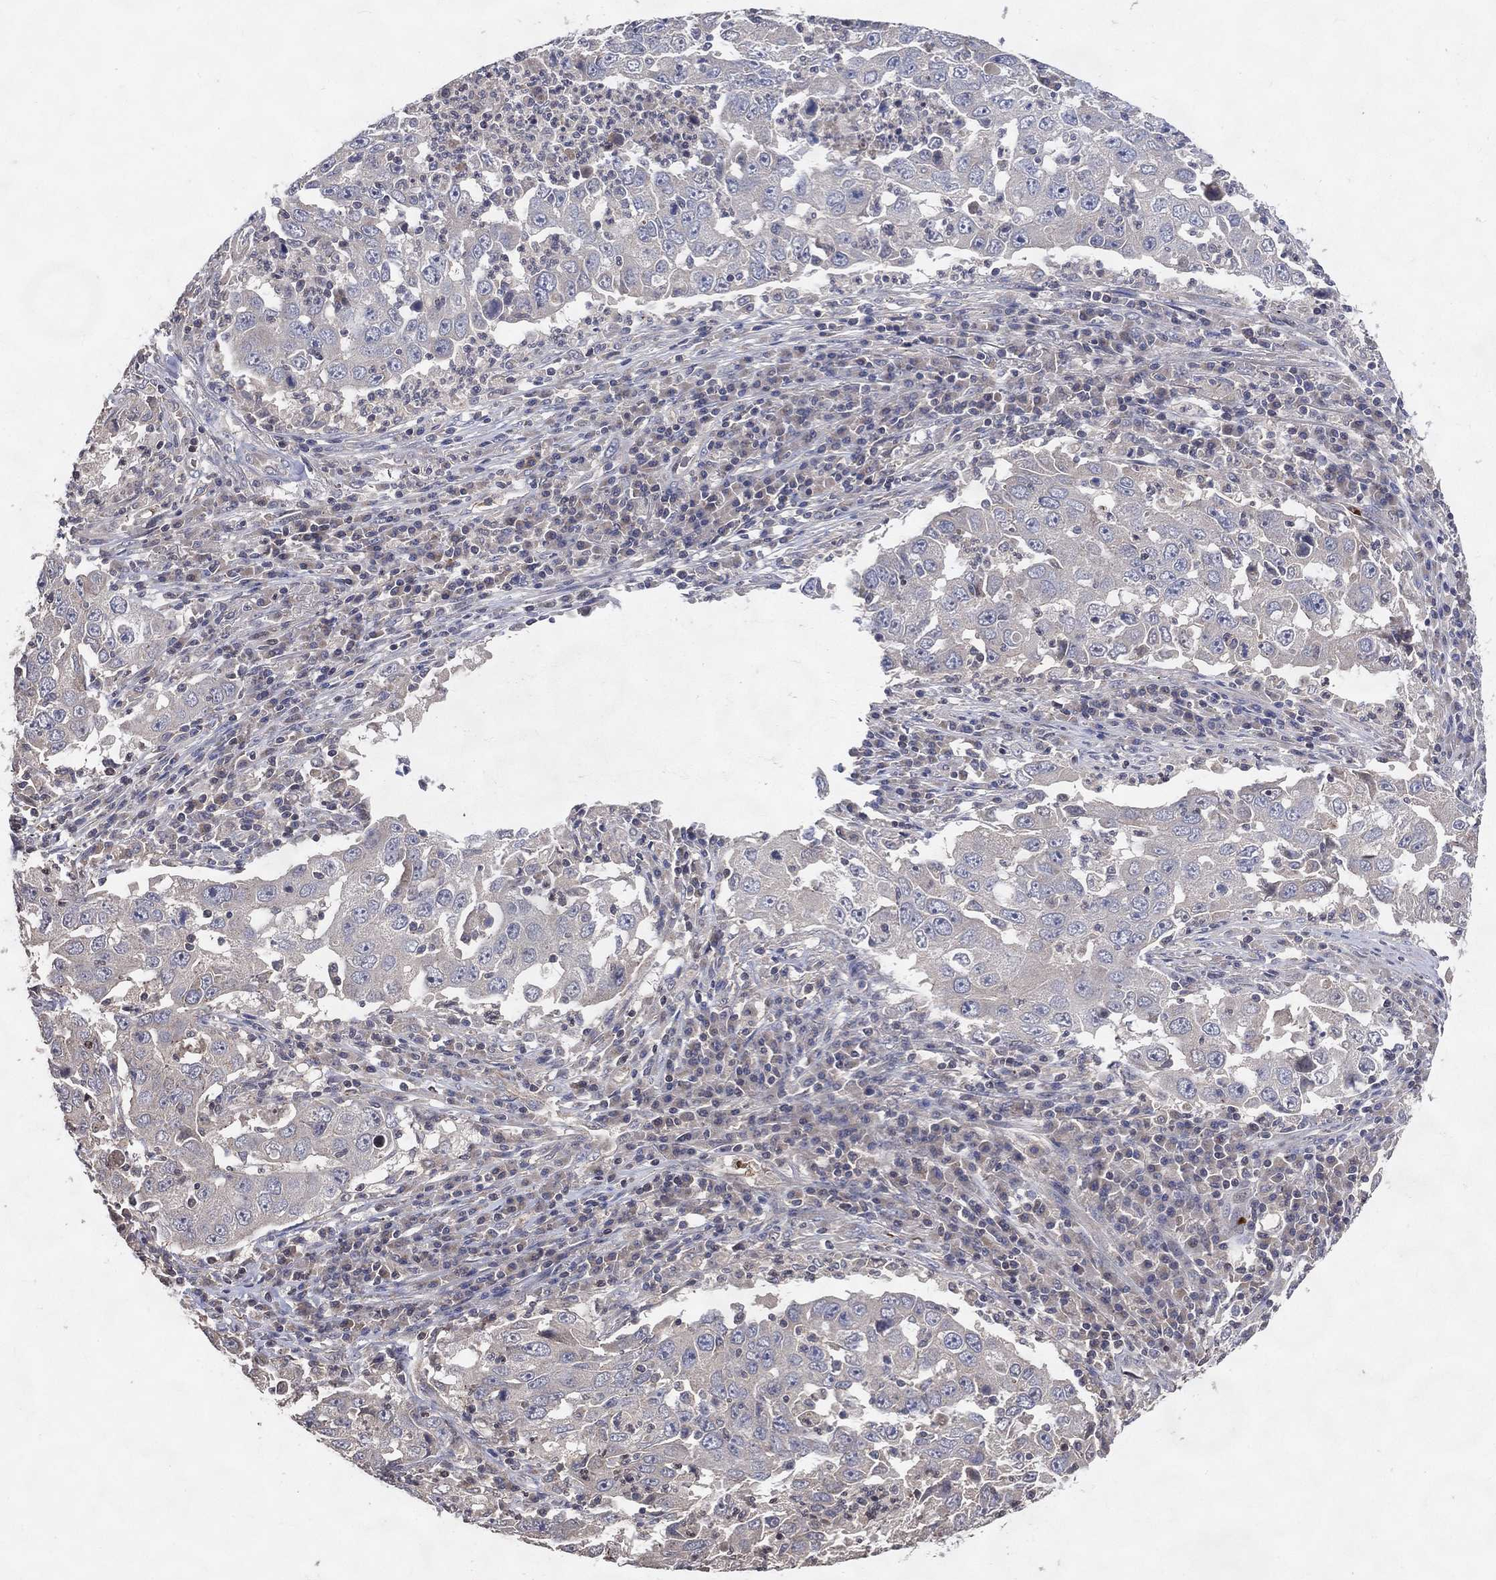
{"staining": {"intensity": "negative", "quantity": "none", "location": "none"}, "tissue": "lung cancer", "cell_type": "Tumor cells", "image_type": "cancer", "snomed": [{"axis": "morphology", "description": "Adenocarcinoma, NOS"}, {"axis": "topography", "description": "Lung"}], "caption": "Immunohistochemical staining of human lung adenocarcinoma displays no significant expression in tumor cells.", "gene": "DNAH7", "patient": {"sex": "male", "age": 73}}